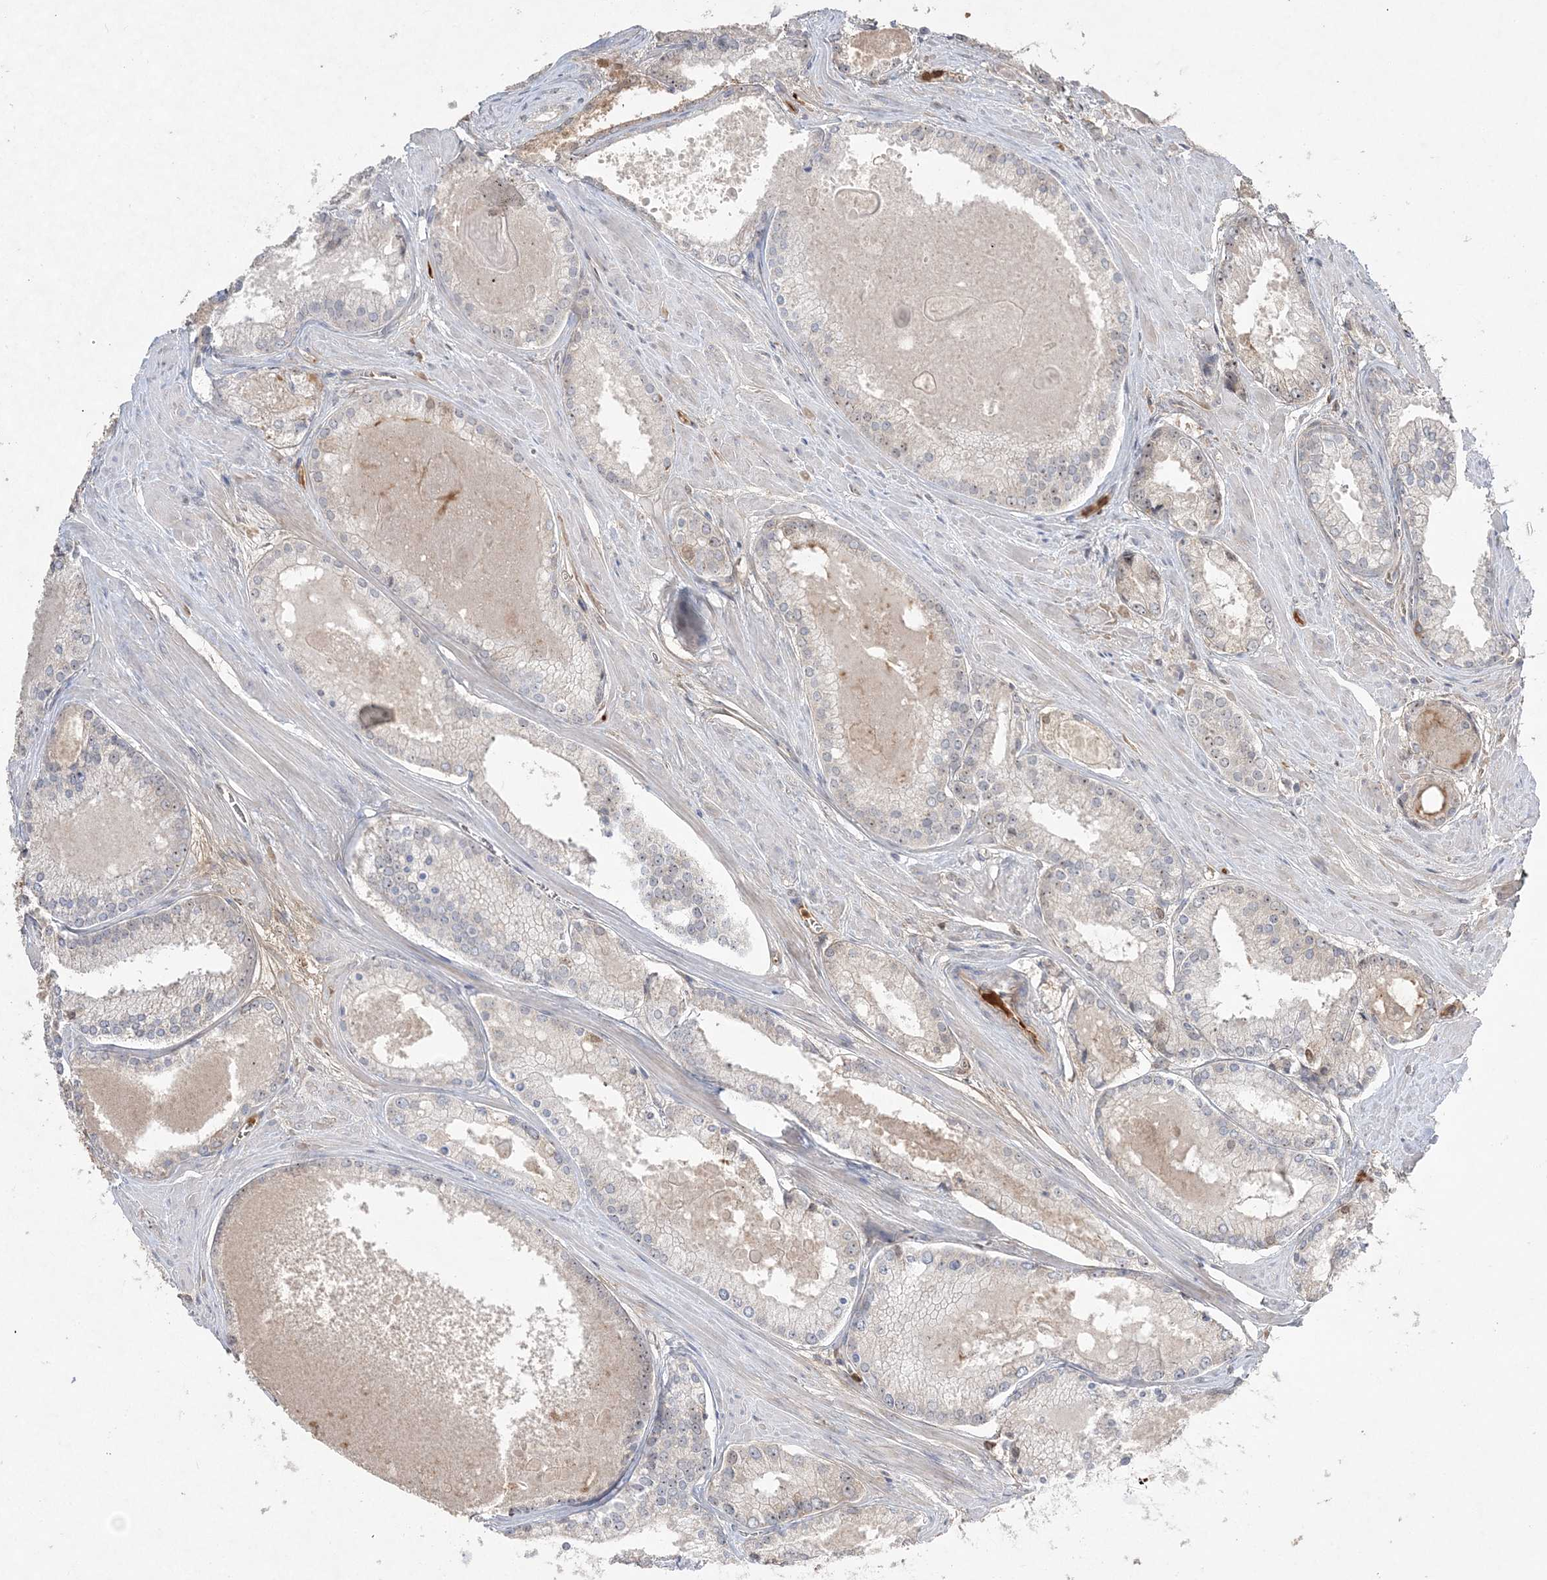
{"staining": {"intensity": "moderate", "quantity": "25%-75%", "location": "nuclear"}, "tissue": "prostate cancer", "cell_type": "Tumor cells", "image_type": "cancer", "snomed": [{"axis": "morphology", "description": "Adenocarcinoma, Low grade"}, {"axis": "topography", "description": "Prostate"}], "caption": "Protein expression analysis of prostate low-grade adenocarcinoma demonstrates moderate nuclear positivity in about 25%-75% of tumor cells.", "gene": "NOP16", "patient": {"sex": "male", "age": 54}}